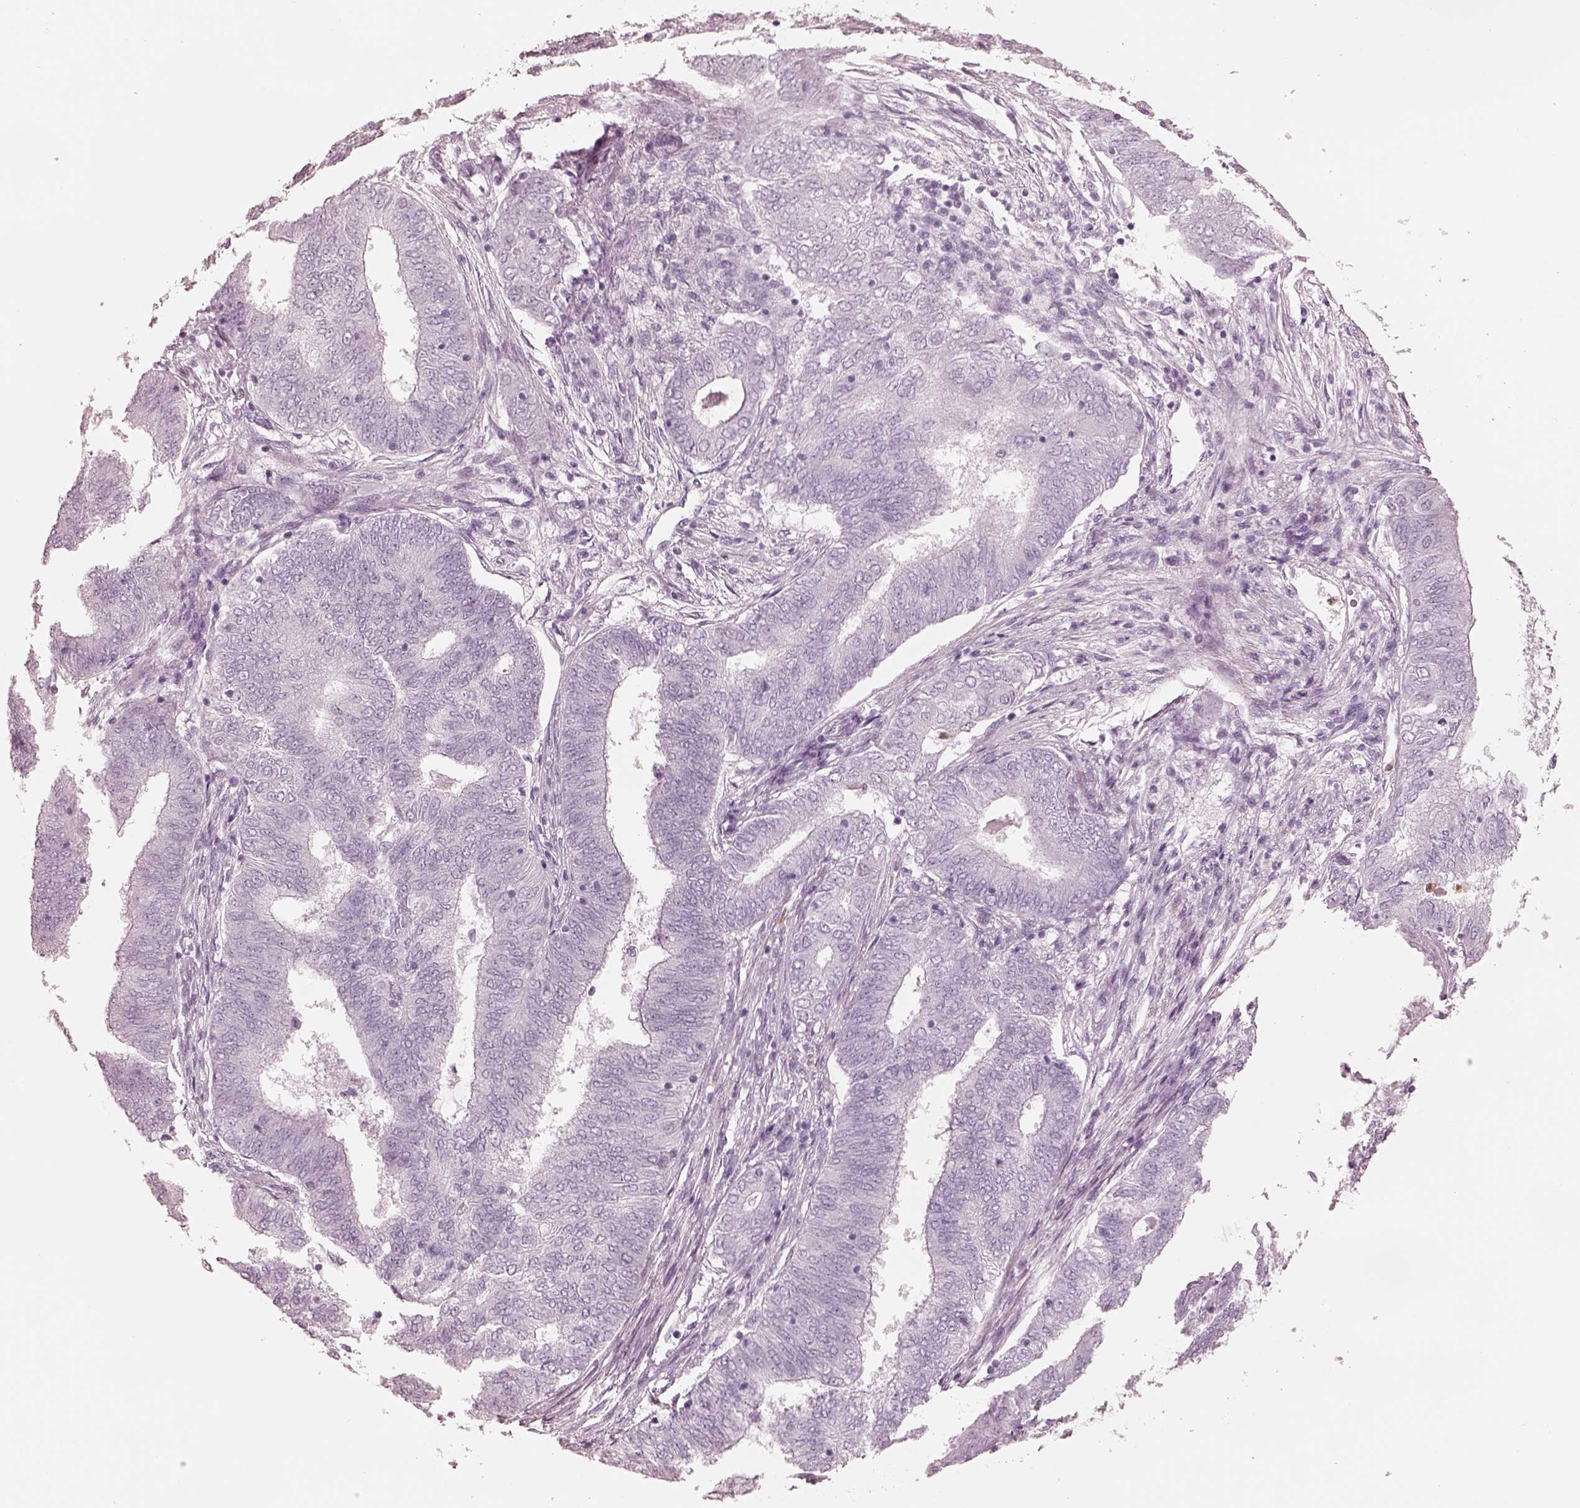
{"staining": {"intensity": "negative", "quantity": "none", "location": "none"}, "tissue": "endometrial cancer", "cell_type": "Tumor cells", "image_type": "cancer", "snomed": [{"axis": "morphology", "description": "Adenocarcinoma, NOS"}, {"axis": "topography", "description": "Endometrium"}], "caption": "Immunohistochemical staining of human adenocarcinoma (endometrial) displays no significant staining in tumor cells.", "gene": "ELANE", "patient": {"sex": "female", "age": 62}}